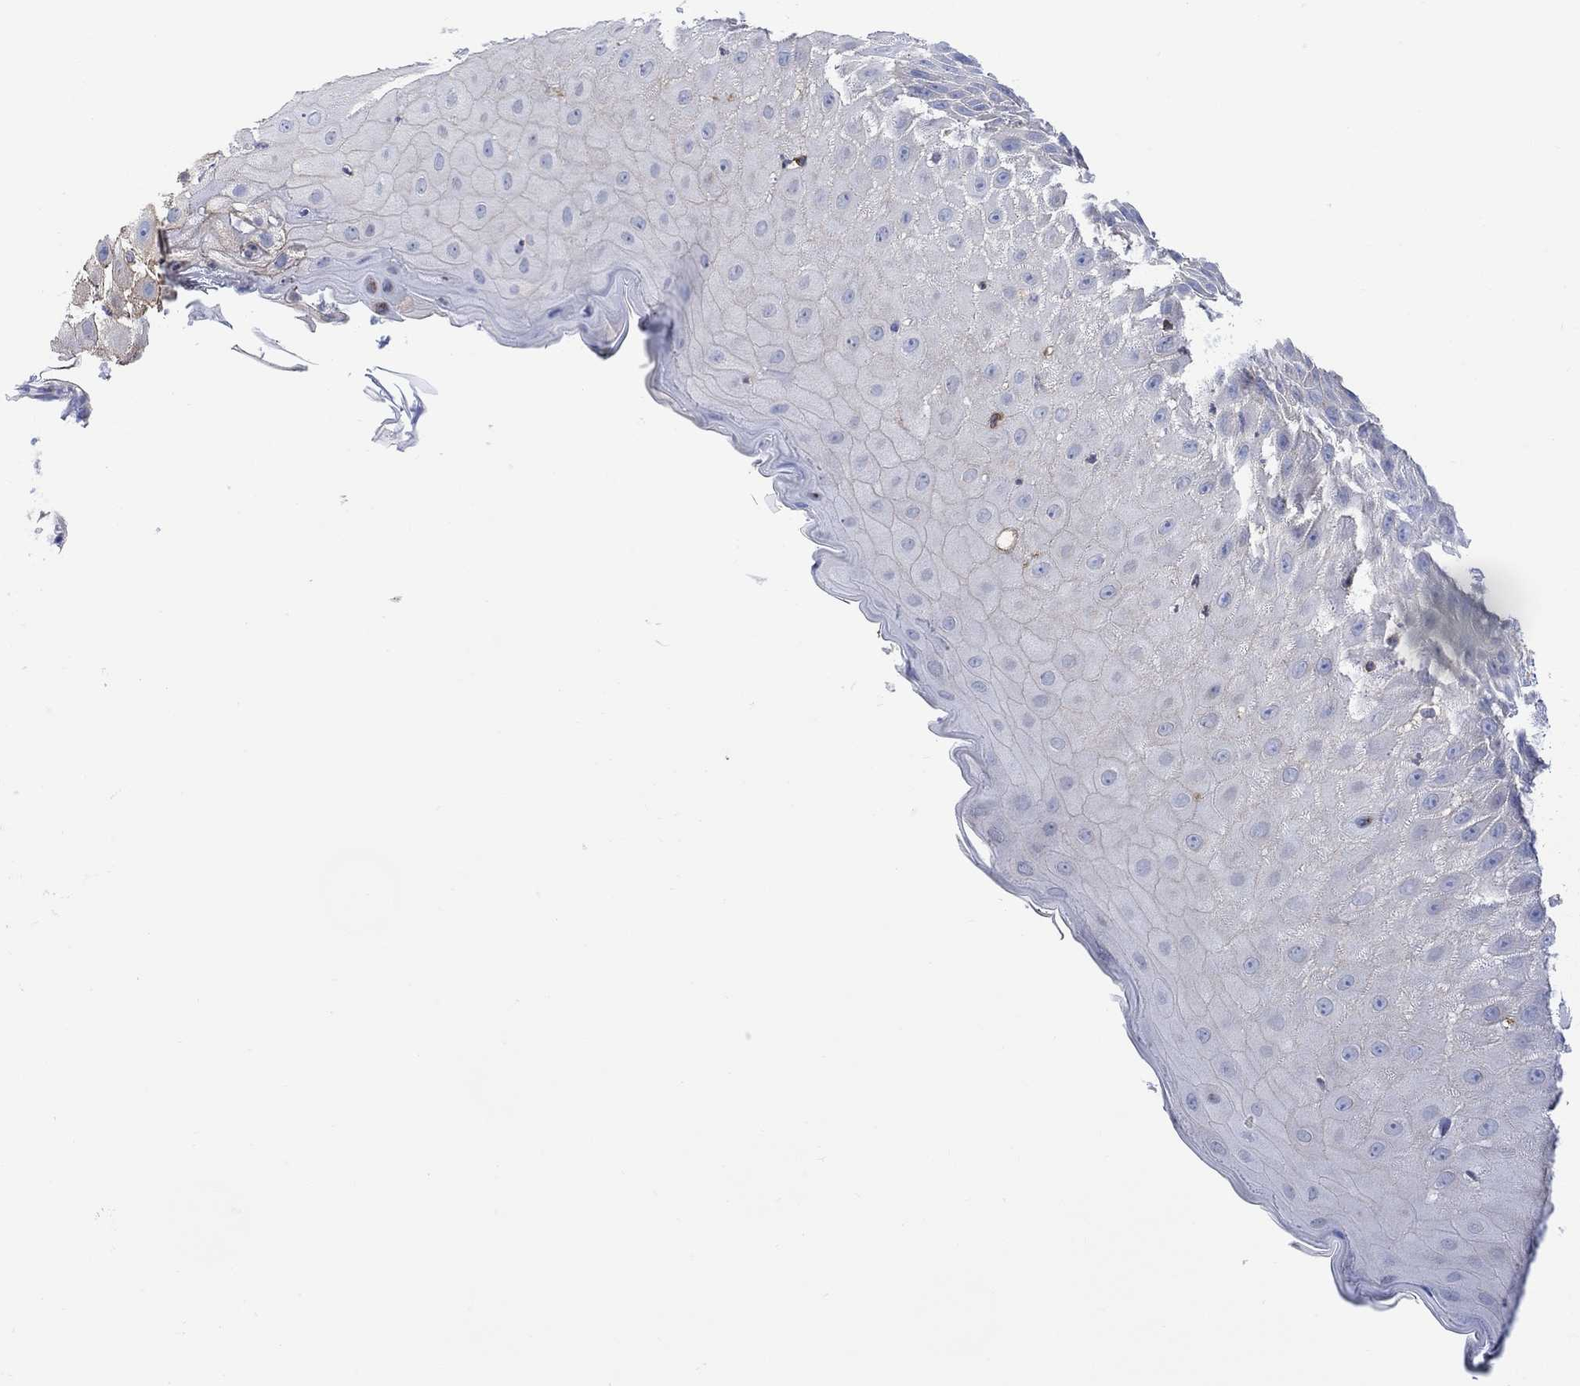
{"staining": {"intensity": "weak", "quantity": "25%-75%", "location": "cytoplasmic/membranous"}, "tissue": "skin cancer", "cell_type": "Tumor cells", "image_type": "cancer", "snomed": [{"axis": "morphology", "description": "Normal tissue, NOS"}, {"axis": "morphology", "description": "Squamous cell carcinoma, NOS"}, {"axis": "topography", "description": "Skin"}], "caption": "IHC histopathology image of human skin cancer (squamous cell carcinoma) stained for a protein (brown), which displays low levels of weak cytoplasmic/membranous expression in about 25%-75% of tumor cells.", "gene": "GBP5", "patient": {"sex": "male", "age": 79}}